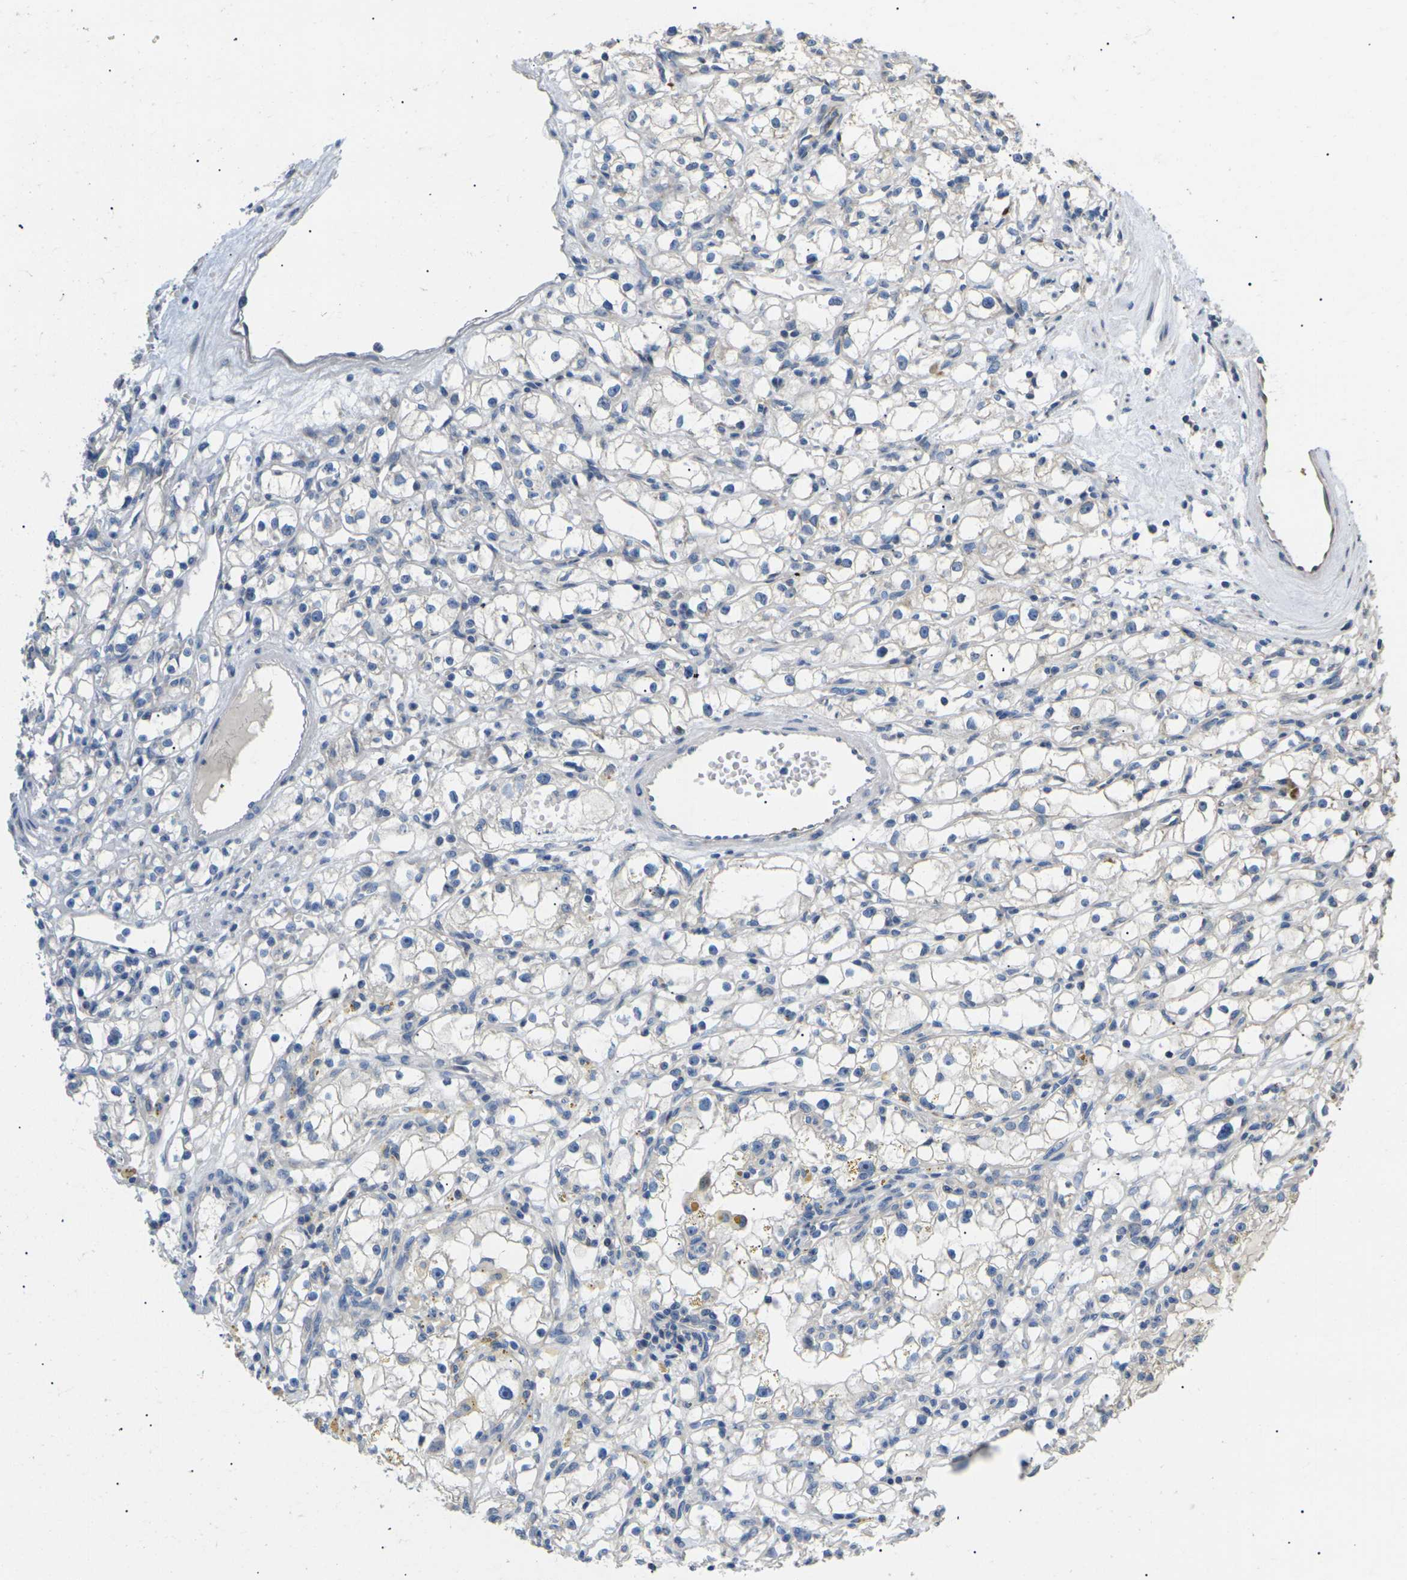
{"staining": {"intensity": "negative", "quantity": "none", "location": "none"}, "tissue": "renal cancer", "cell_type": "Tumor cells", "image_type": "cancer", "snomed": [{"axis": "morphology", "description": "Adenocarcinoma, NOS"}, {"axis": "topography", "description": "Kidney"}], "caption": "DAB (3,3'-diaminobenzidine) immunohistochemical staining of renal cancer (adenocarcinoma) displays no significant expression in tumor cells. (DAB (3,3'-diaminobenzidine) immunohistochemistry, high magnification).", "gene": "KLHDC8B", "patient": {"sex": "male", "age": 56}}